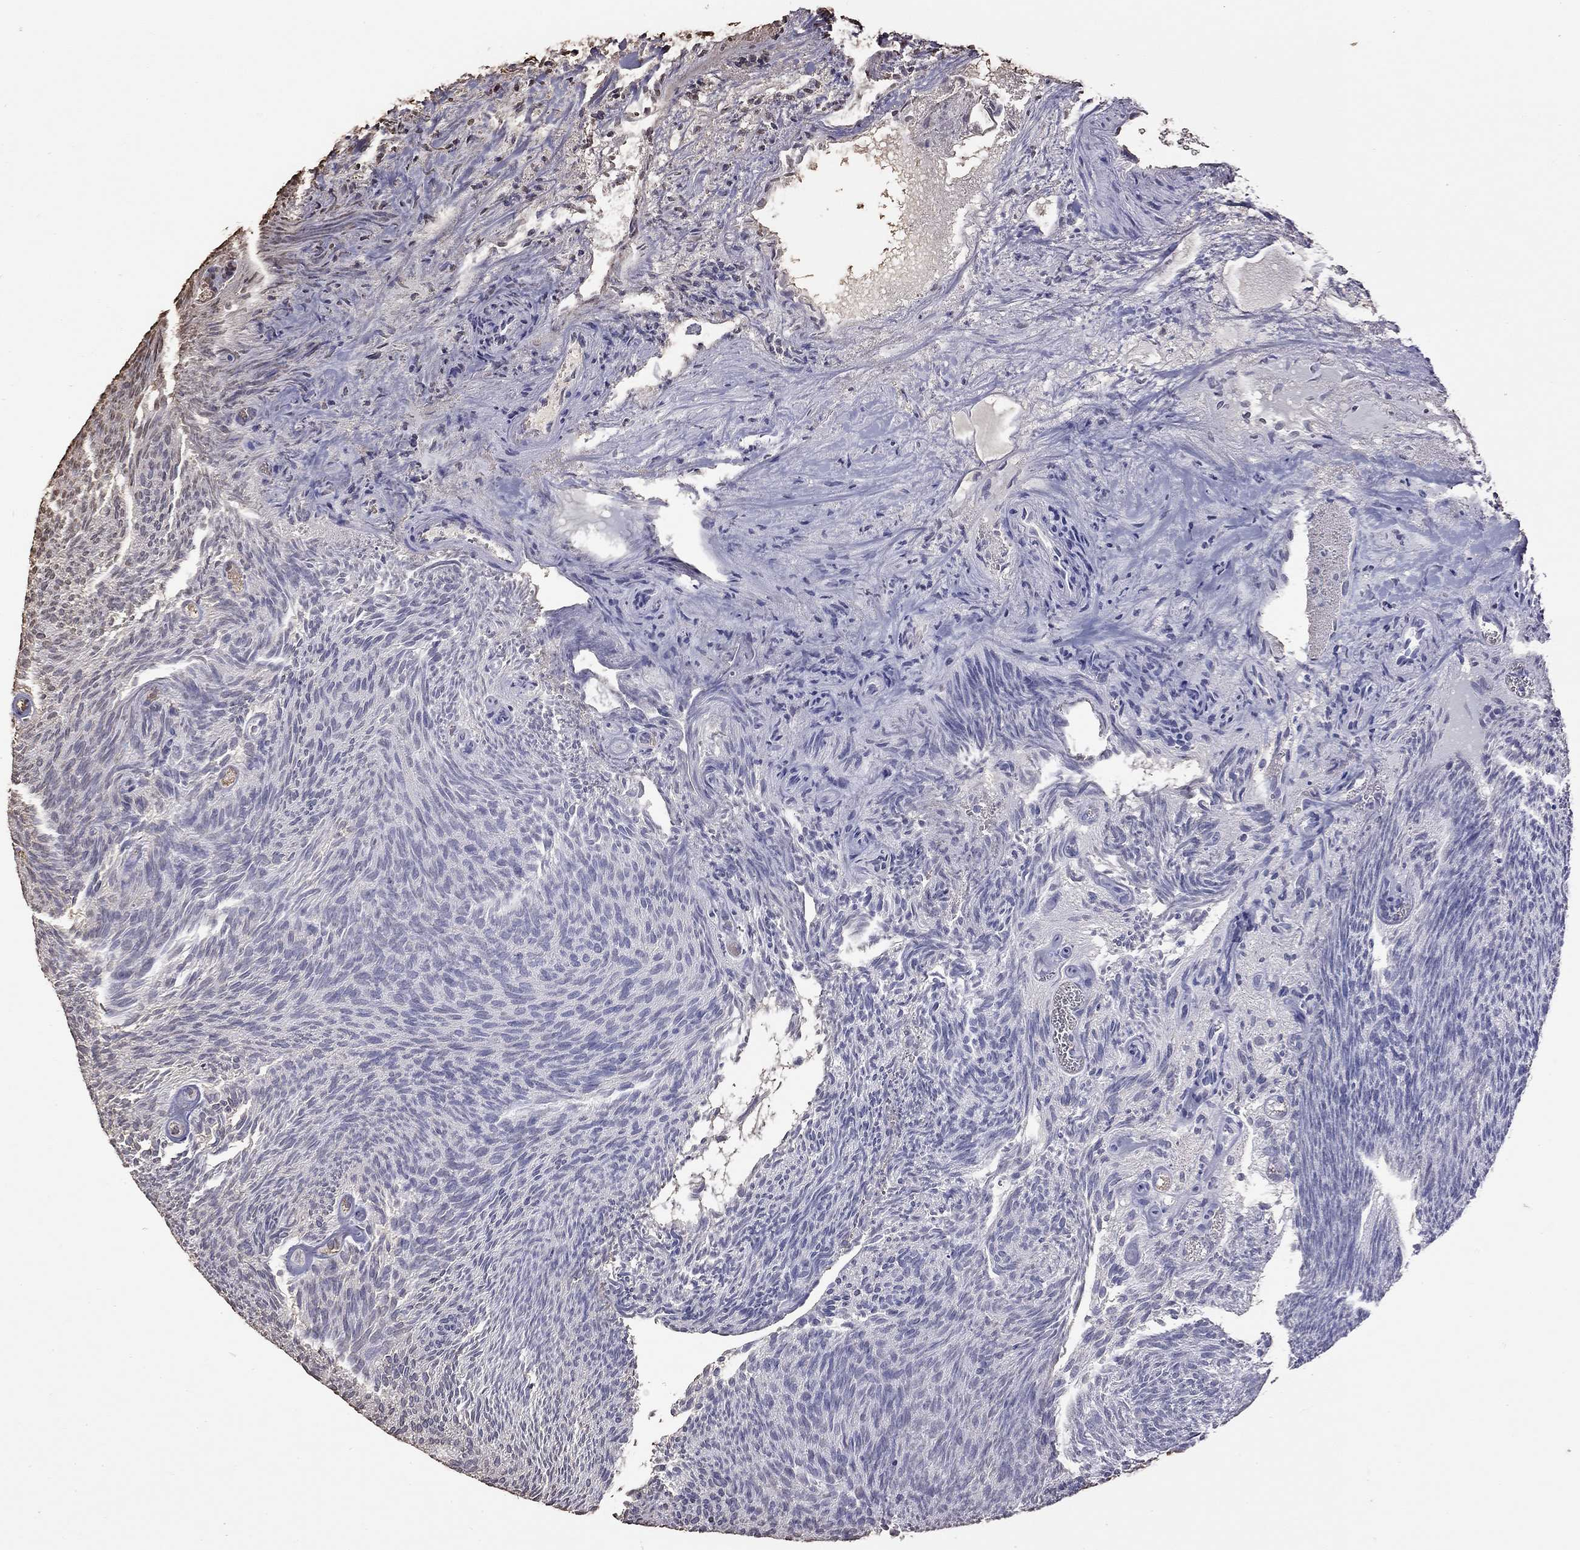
{"staining": {"intensity": "negative", "quantity": "none", "location": "none"}, "tissue": "urothelial cancer", "cell_type": "Tumor cells", "image_type": "cancer", "snomed": [{"axis": "morphology", "description": "Urothelial carcinoma, Low grade"}, {"axis": "topography", "description": "Urinary bladder"}], "caption": "Tumor cells show no significant staining in urothelial carcinoma (low-grade).", "gene": "SUN3", "patient": {"sex": "male", "age": 77}}